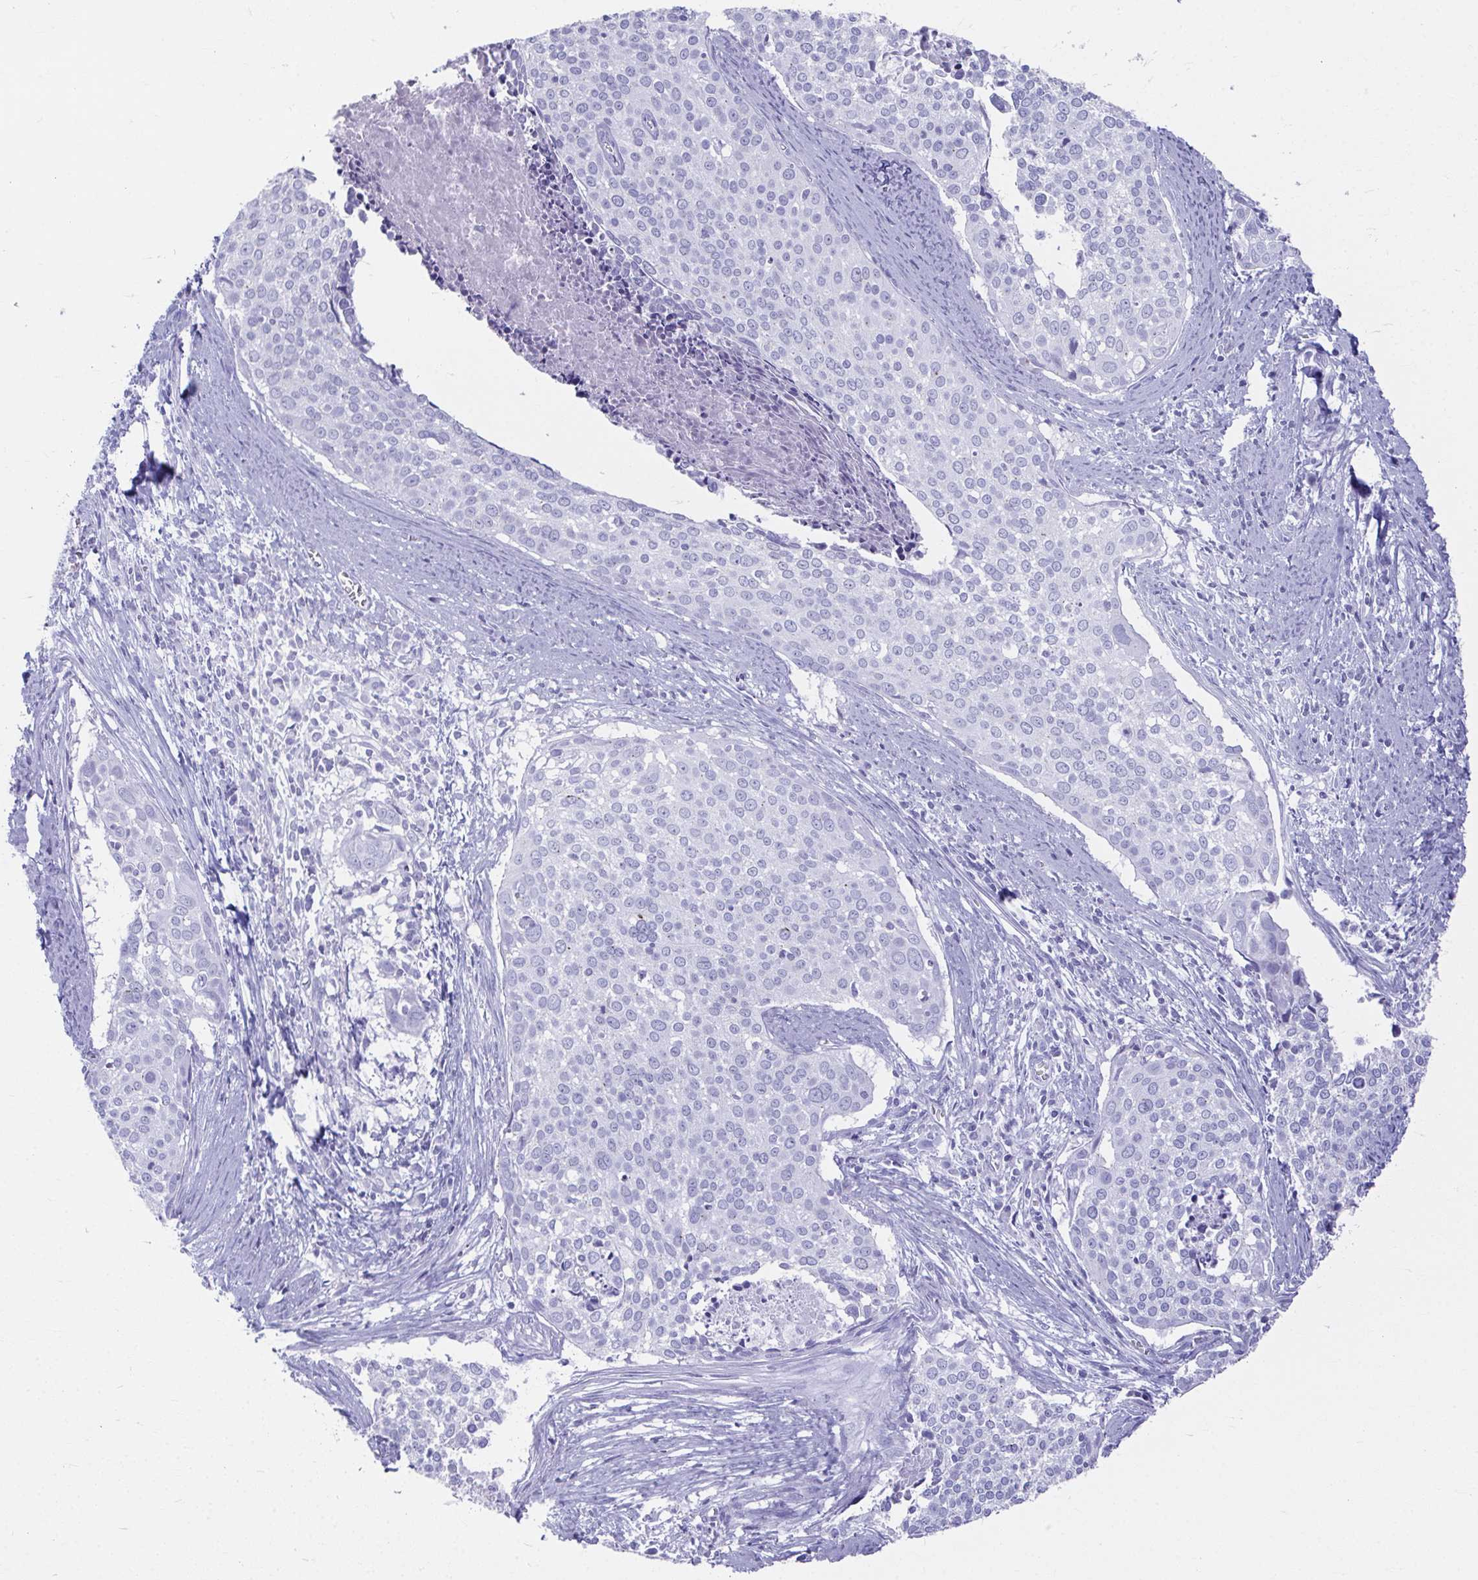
{"staining": {"intensity": "negative", "quantity": "none", "location": "none"}, "tissue": "cervical cancer", "cell_type": "Tumor cells", "image_type": "cancer", "snomed": [{"axis": "morphology", "description": "Squamous cell carcinoma, NOS"}, {"axis": "topography", "description": "Cervix"}], "caption": "A micrograph of human cervical squamous cell carcinoma is negative for staining in tumor cells.", "gene": "GHRL", "patient": {"sex": "female", "age": 39}}